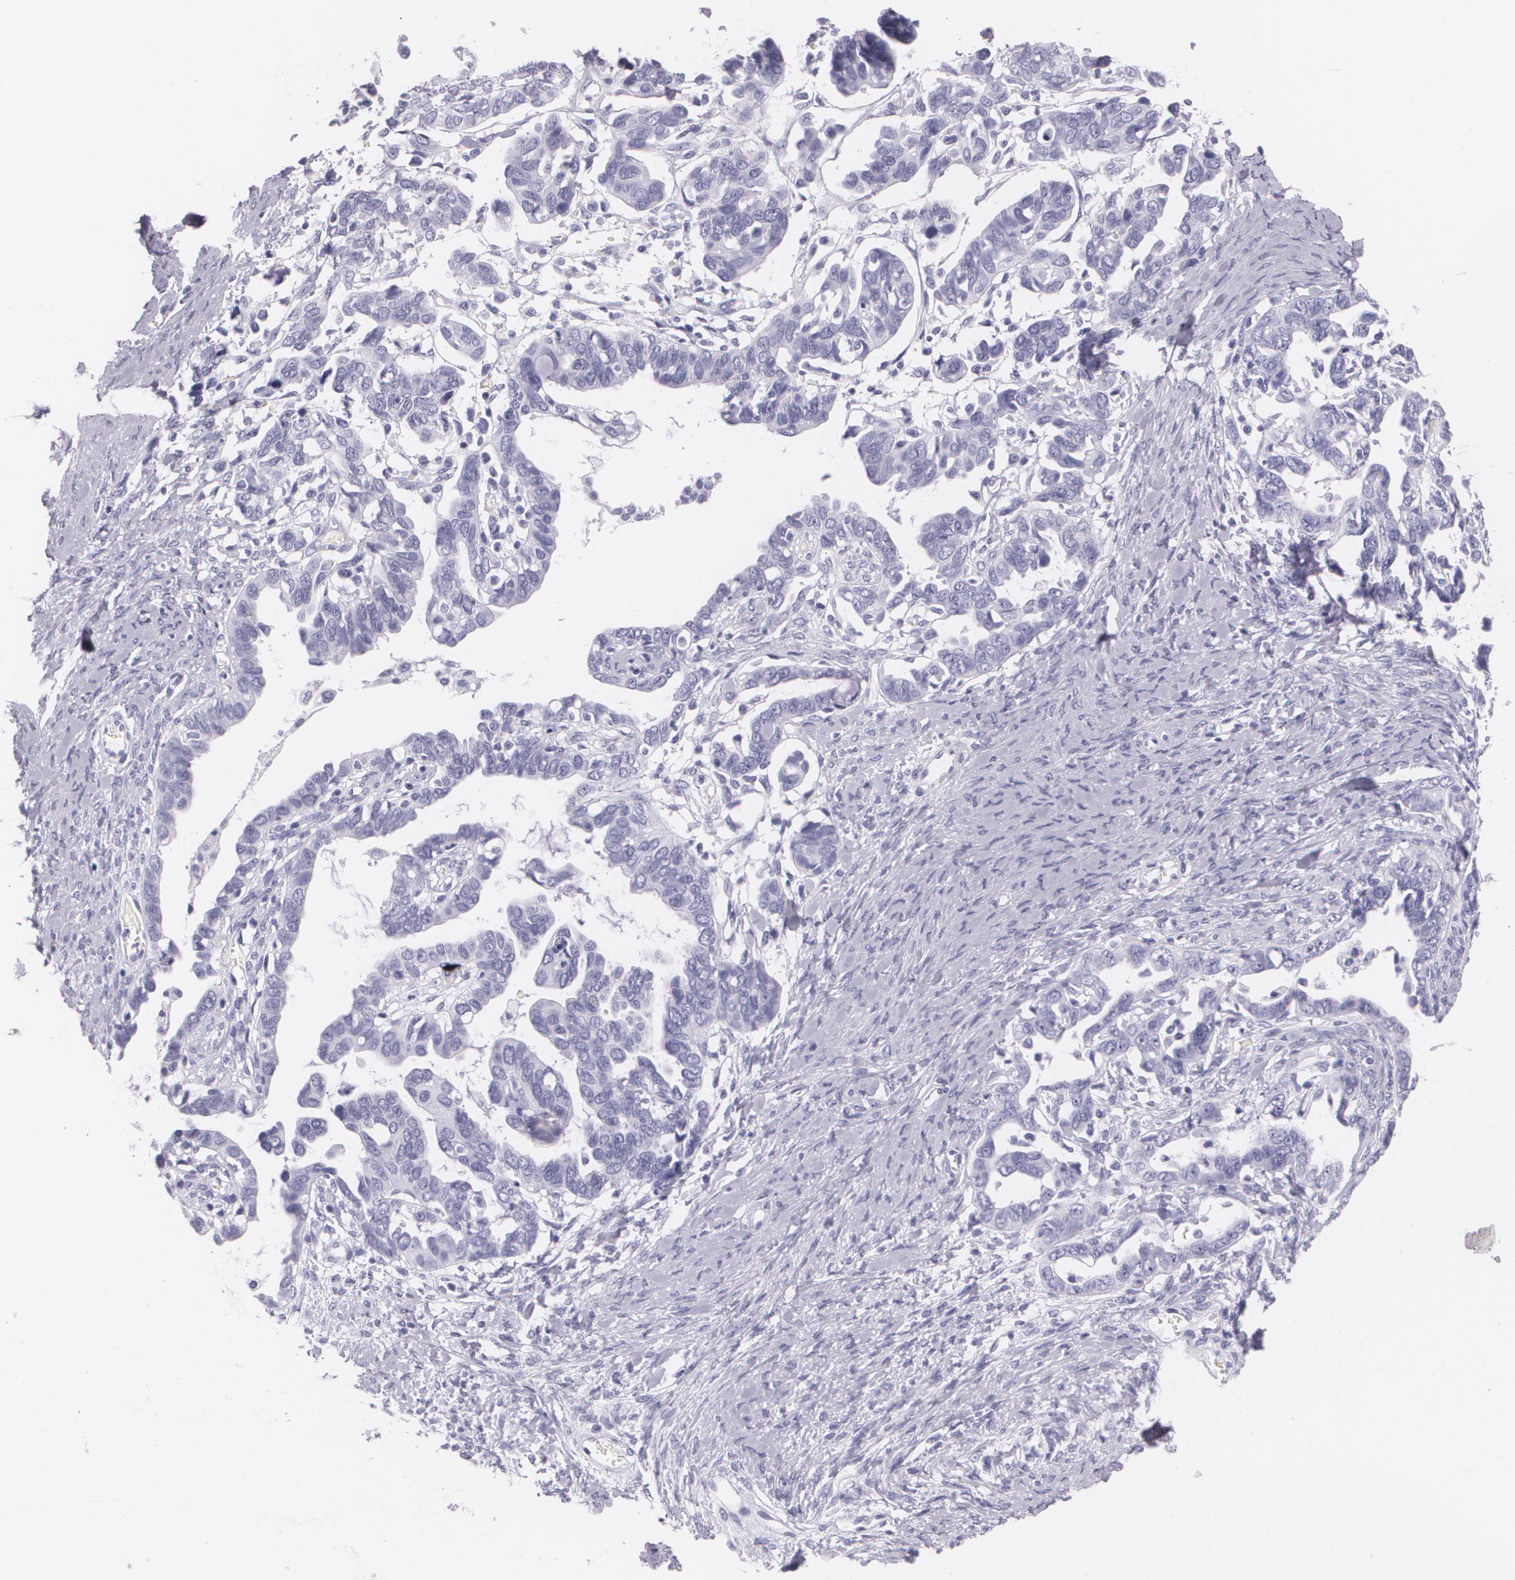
{"staining": {"intensity": "negative", "quantity": "none", "location": "none"}, "tissue": "ovarian cancer", "cell_type": "Tumor cells", "image_type": "cancer", "snomed": [{"axis": "morphology", "description": "Cystadenocarcinoma, serous, NOS"}, {"axis": "topography", "description": "Ovary"}], "caption": "Immunohistochemistry image of neoplastic tissue: human serous cystadenocarcinoma (ovarian) stained with DAB demonstrates no significant protein staining in tumor cells.", "gene": "DLG4", "patient": {"sex": "female", "age": 69}}